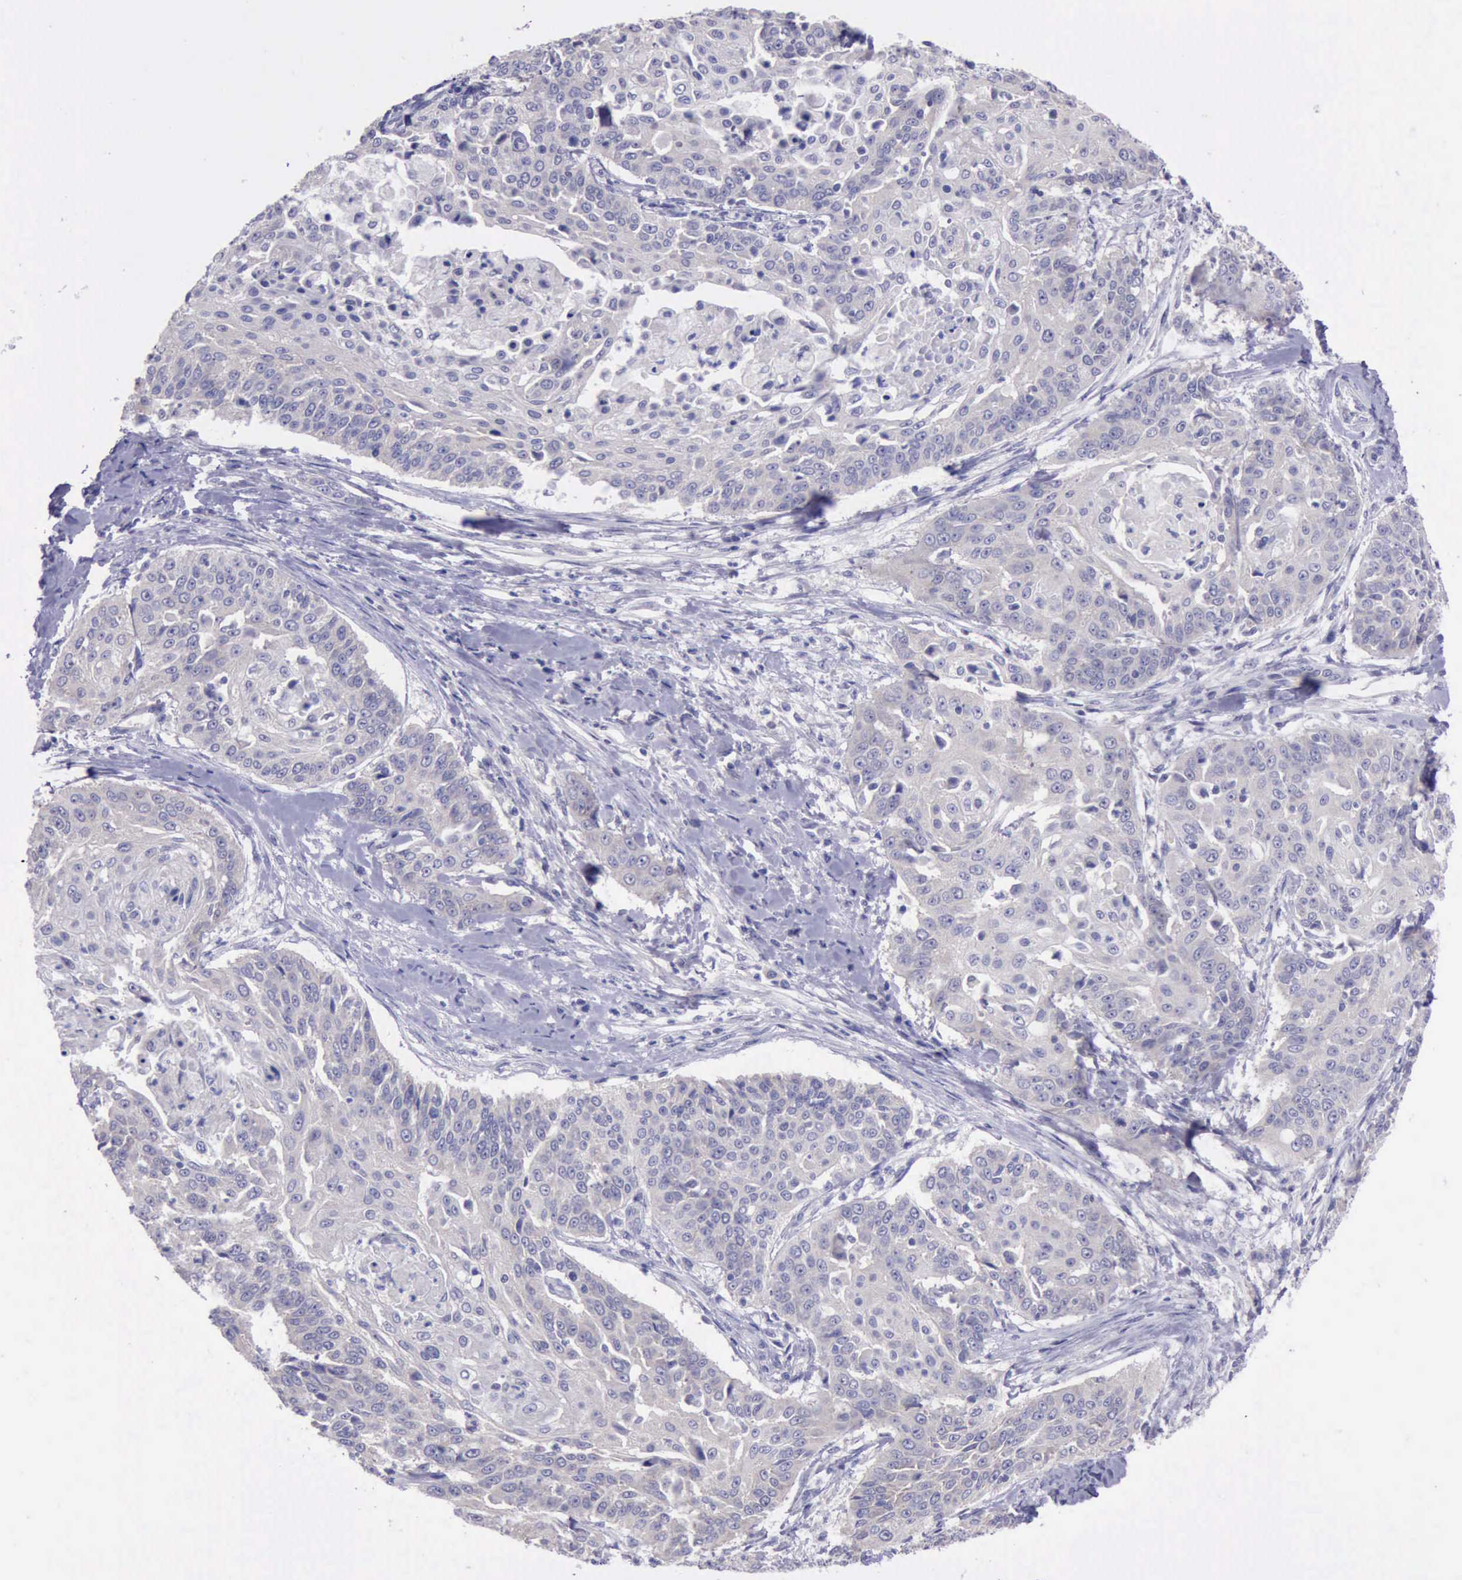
{"staining": {"intensity": "negative", "quantity": "none", "location": "none"}, "tissue": "cervical cancer", "cell_type": "Tumor cells", "image_type": "cancer", "snomed": [{"axis": "morphology", "description": "Squamous cell carcinoma, NOS"}, {"axis": "topography", "description": "Cervix"}], "caption": "A photomicrograph of squamous cell carcinoma (cervical) stained for a protein exhibits no brown staining in tumor cells.", "gene": "LRFN5", "patient": {"sex": "female", "age": 64}}